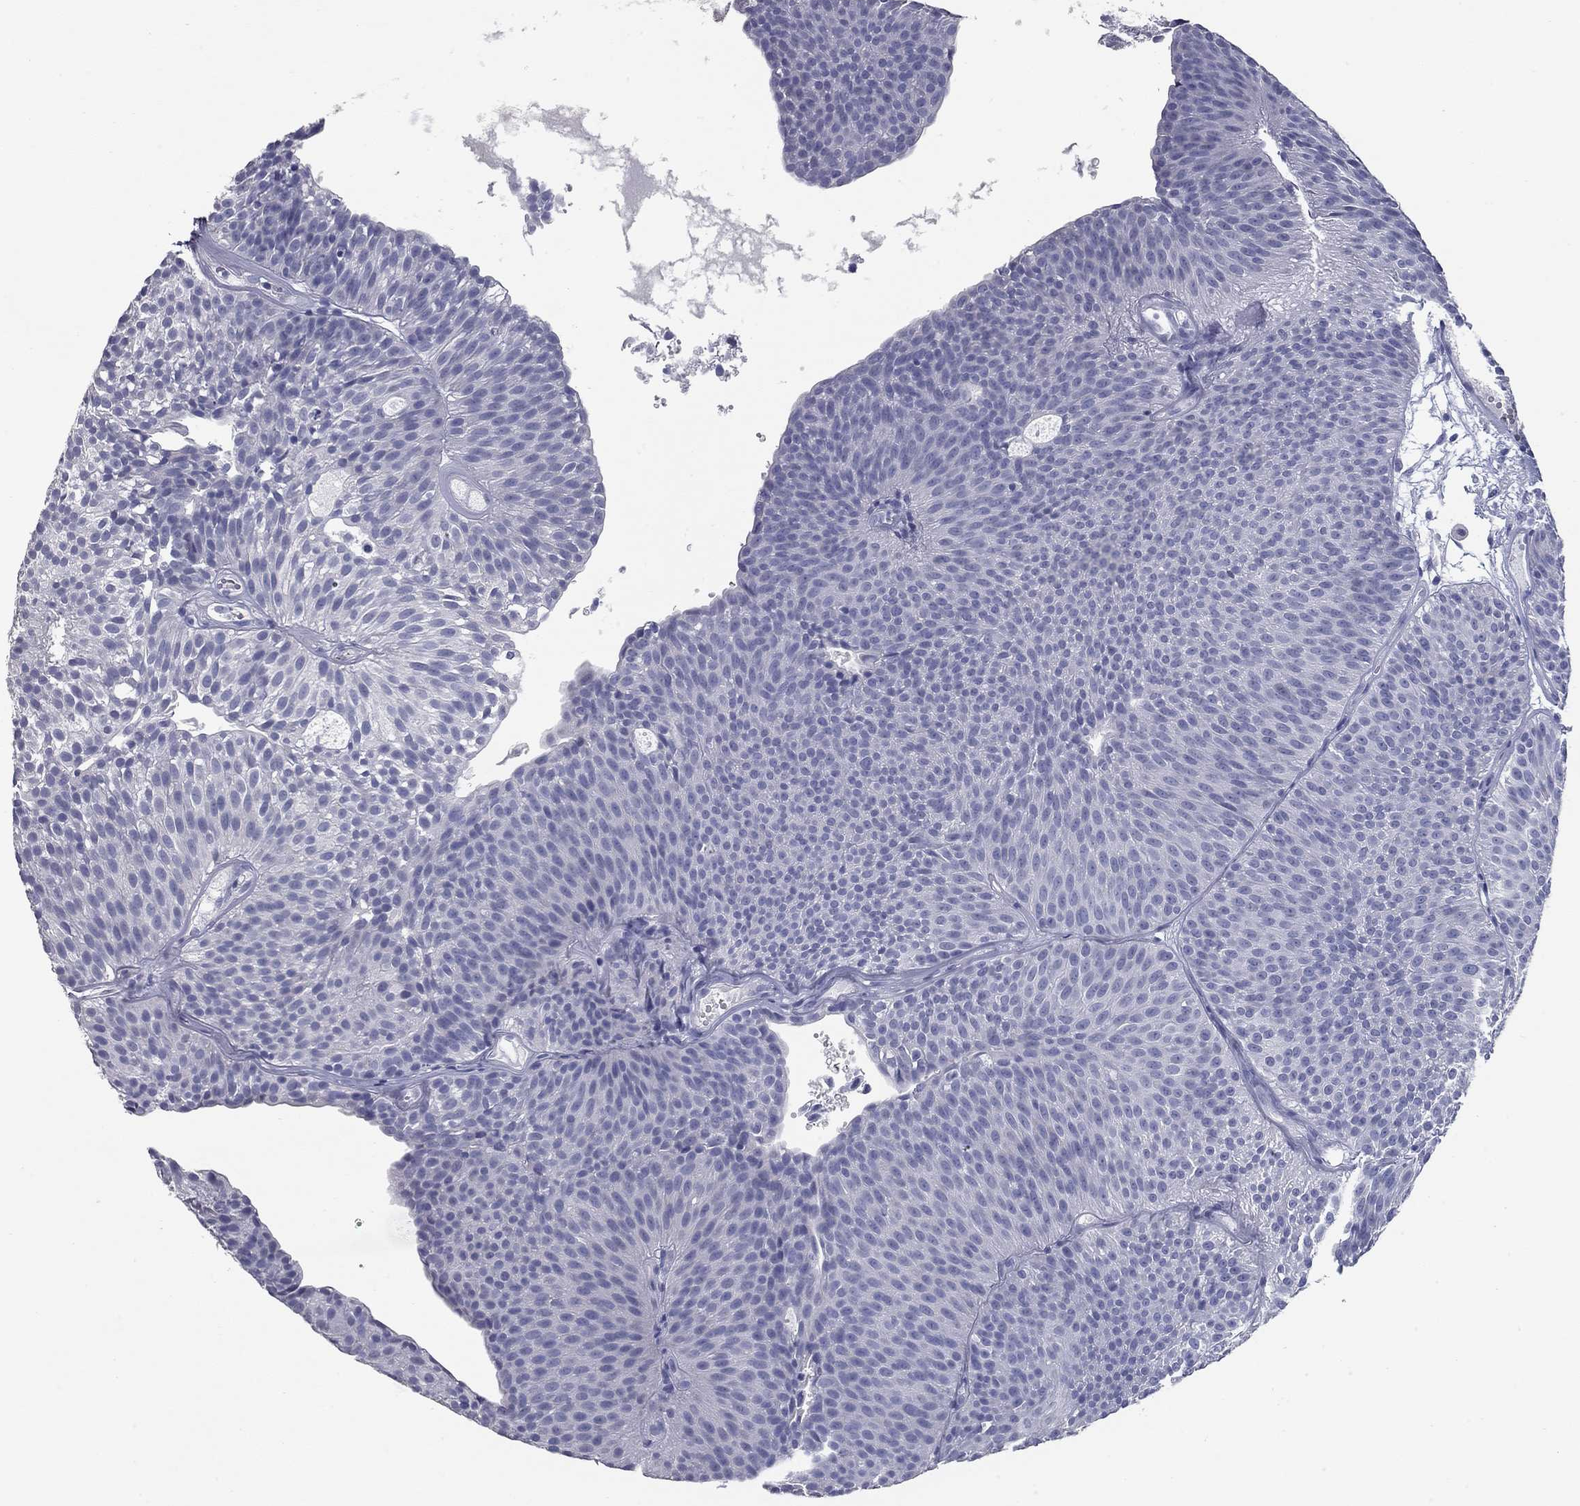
{"staining": {"intensity": "negative", "quantity": "none", "location": "none"}, "tissue": "urothelial cancer", "cell_type": "Tumor cells", "image_type": "cancer", "snomed": [{"axis": "morphology", "description": "Urothelial carcinoma, Low grade"}, {"axis": "topography", "description": "Urinary bladder"}], "caption": "This is a micrograph of immunohistochemistry (IHC) staining of low-grade urothelial carcinoma, which shows no expression in tumor cells.", "gene": "TAC1", "patient": {"sex": "male", "age": 63}}